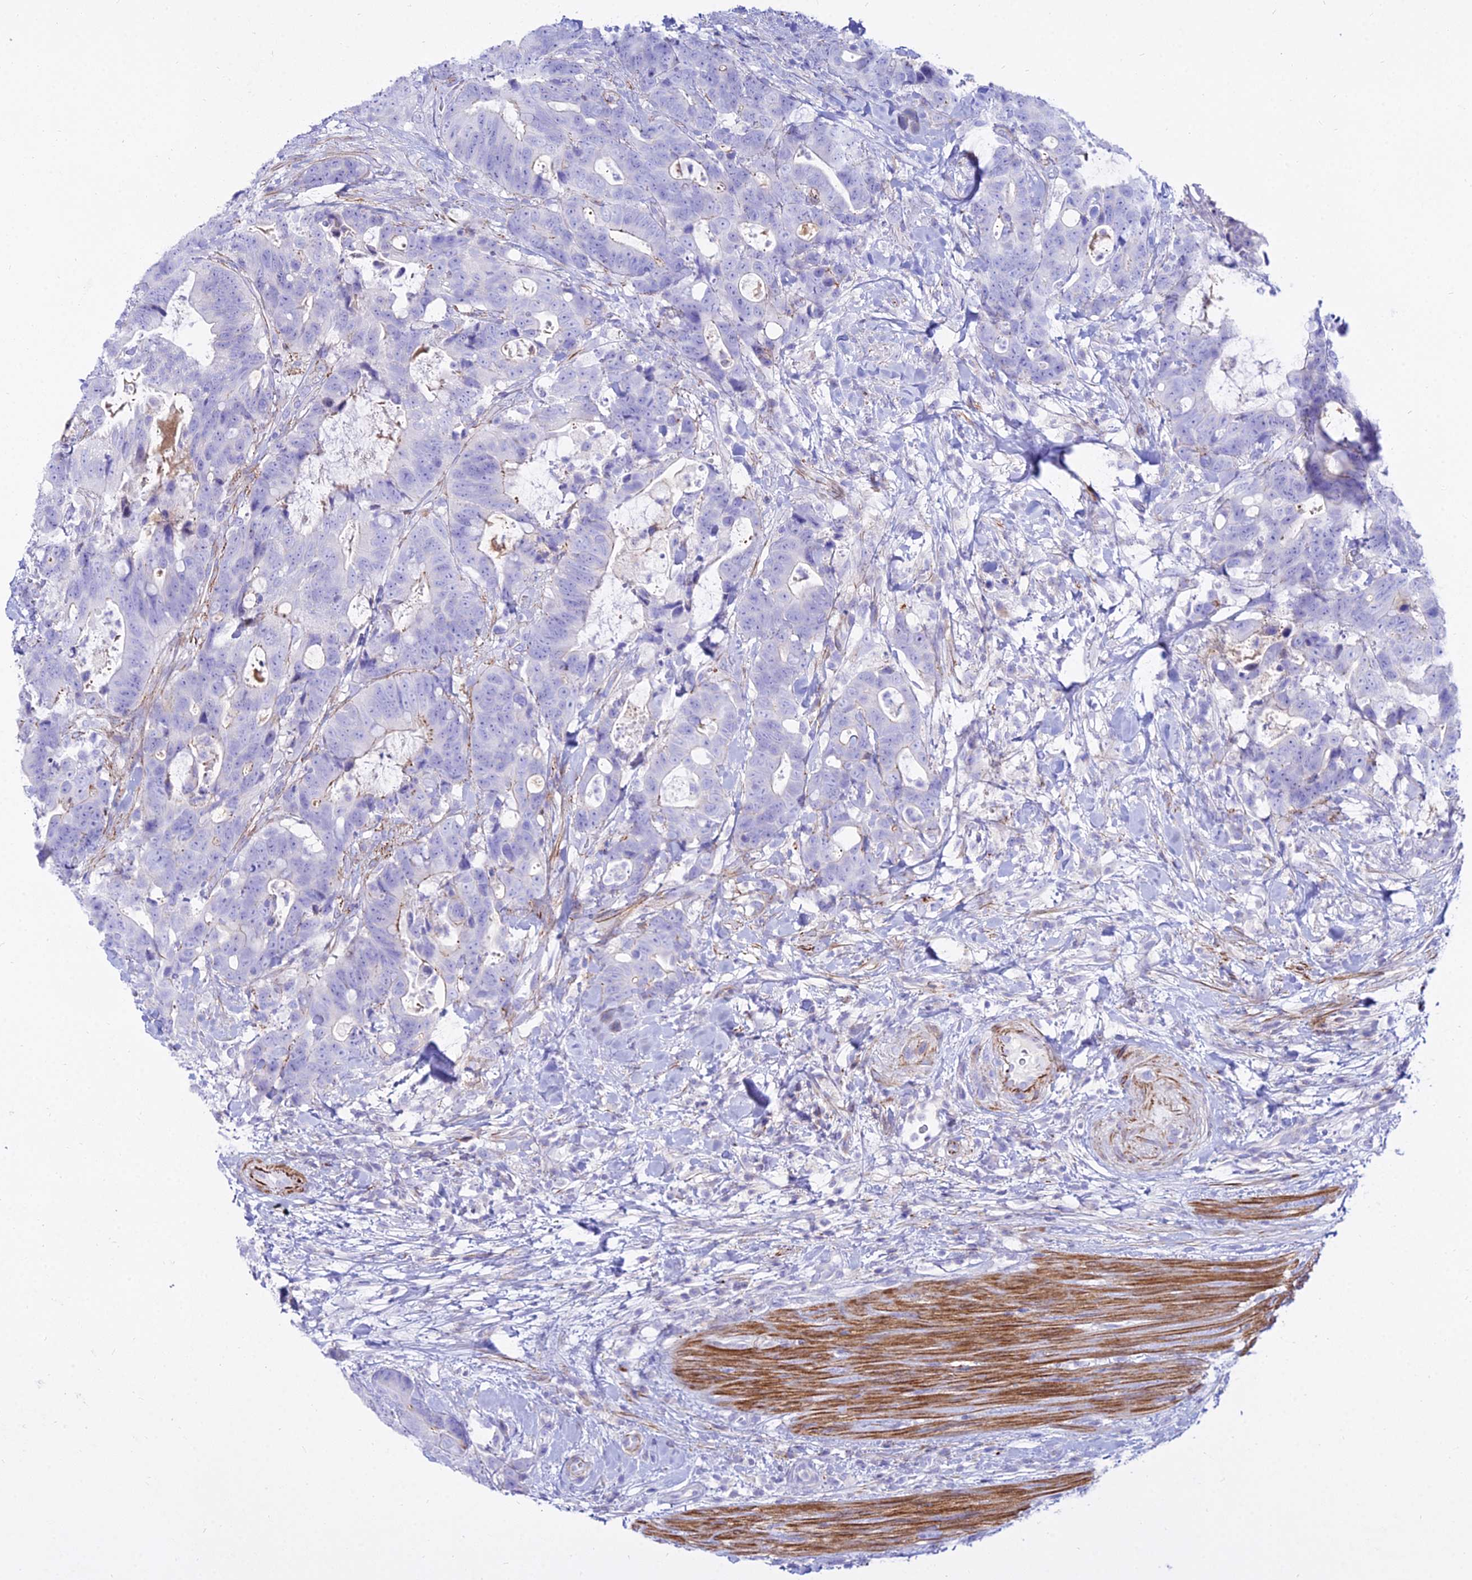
{"staining": {"intensity": "negative", "quantity": "none", "location": "none"}, "tissue": "colorectal cancer", "cell_type": "Tumor cells", "image_type": "cancer", "snomed": [{"axis": "morphology", "description": "Adenocarcinoma, NOS"}, {"axis": "topography", "description": "Colon"}], "caption": "High power microscopy image of an immunohistochemistry histopathology image of colorectal cancer (adenocarcinoma), revealing no significant positivity in tumor cells.", "gene": "DLX1", "patient": {"sex": "female", "age": 82}}